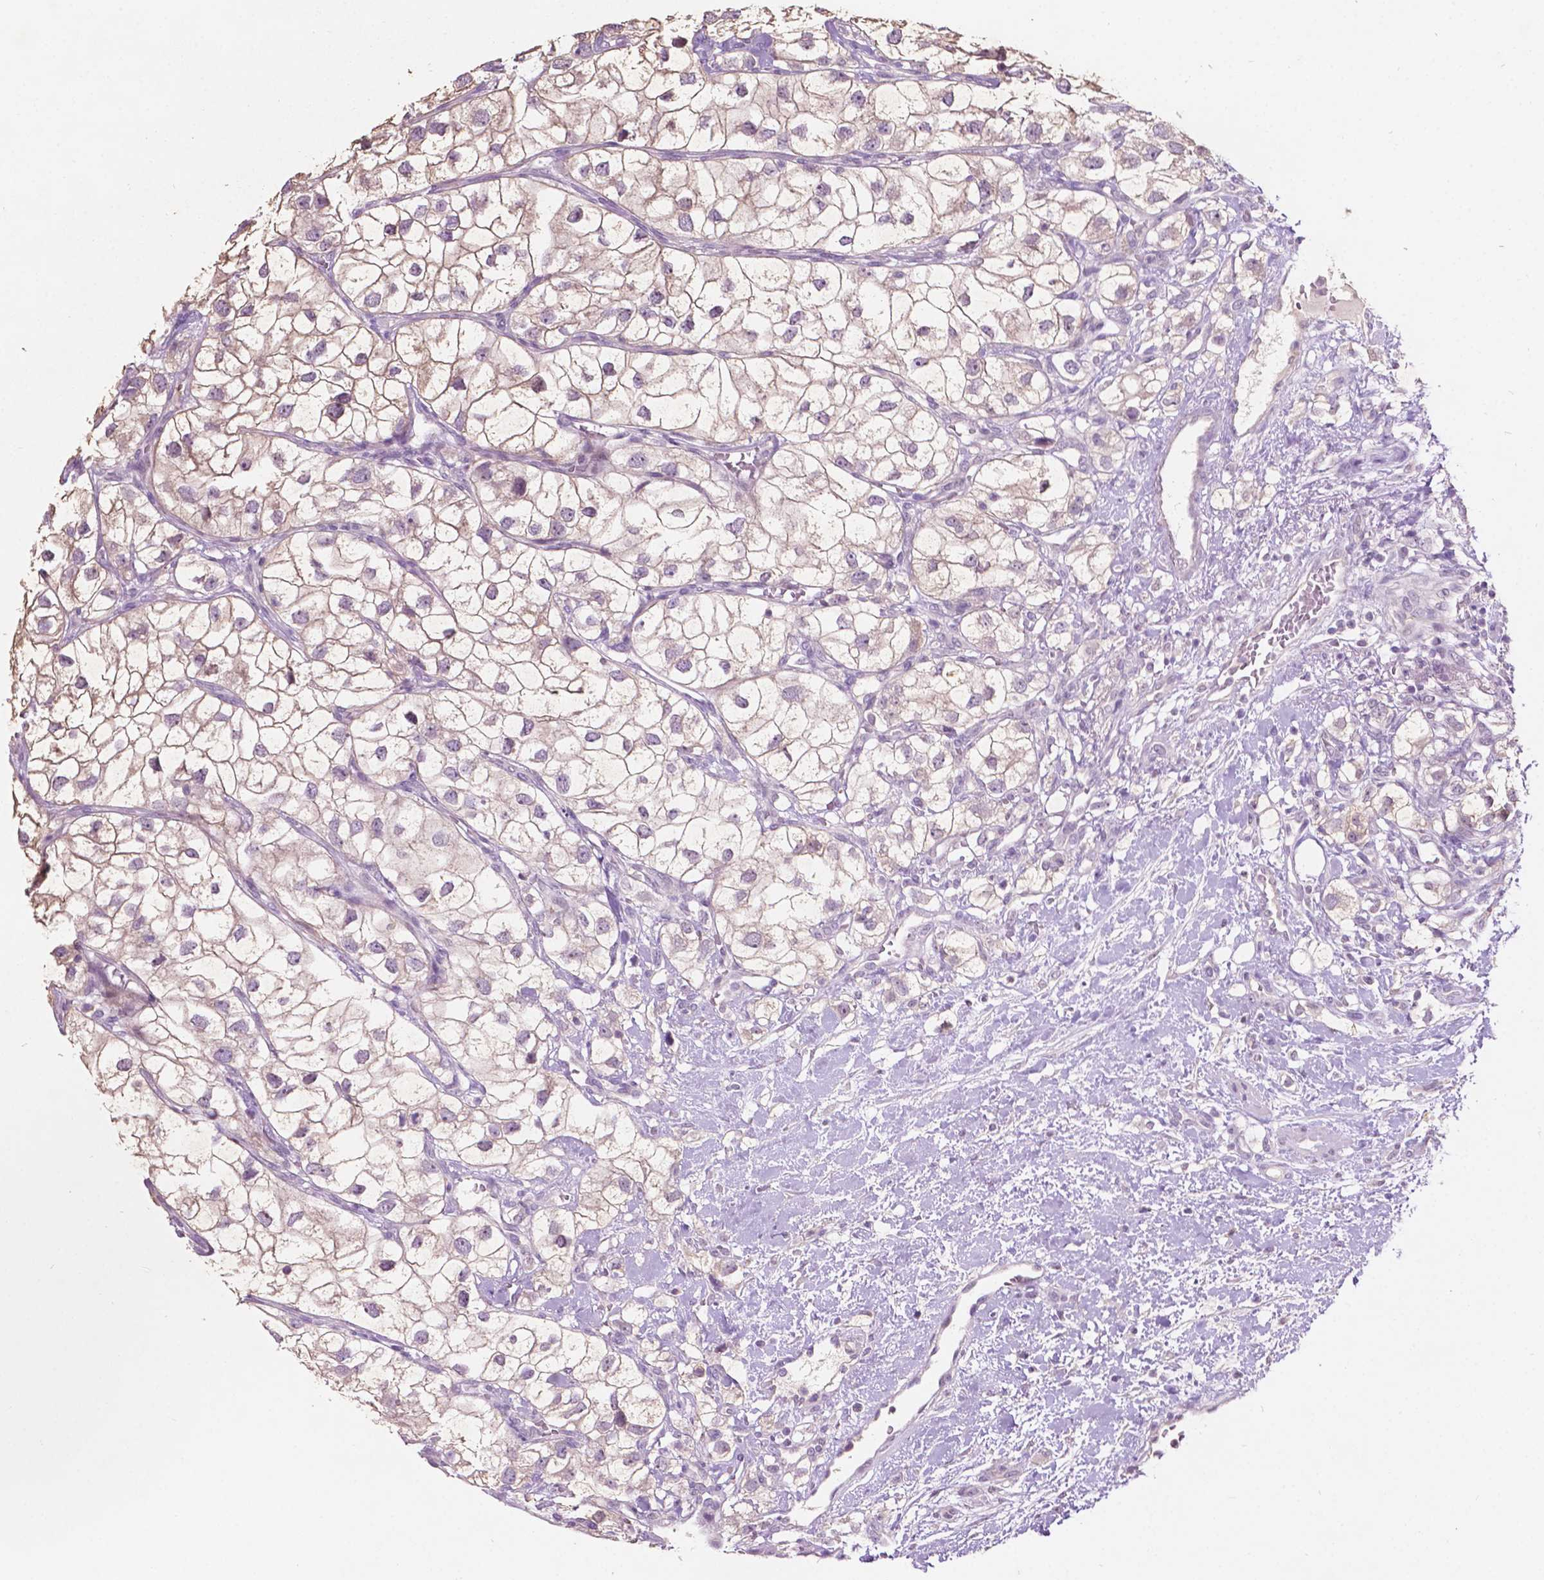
{"staining": {"intensity": "weak", "quantity": "25%-75%", "location": "cytoplasmic/membranous"}, "tissue": "renal cancer", "cell_type": "Tumor cells", "image_type": "cancer", "snomed": [{"axis": "morphology", "description": "Adenocarcinoma, NOS"}, {"axis": "topography", "description": "Kidney"}], "caption": "This is an image of immunohistochemistry staining of renal adenocarcinoma, which shows weak positivity in the cytoplasmic/membranous of tumor cells.", "gene": "TM6SF2", "patient": {"sex": "male", "age": 59}}